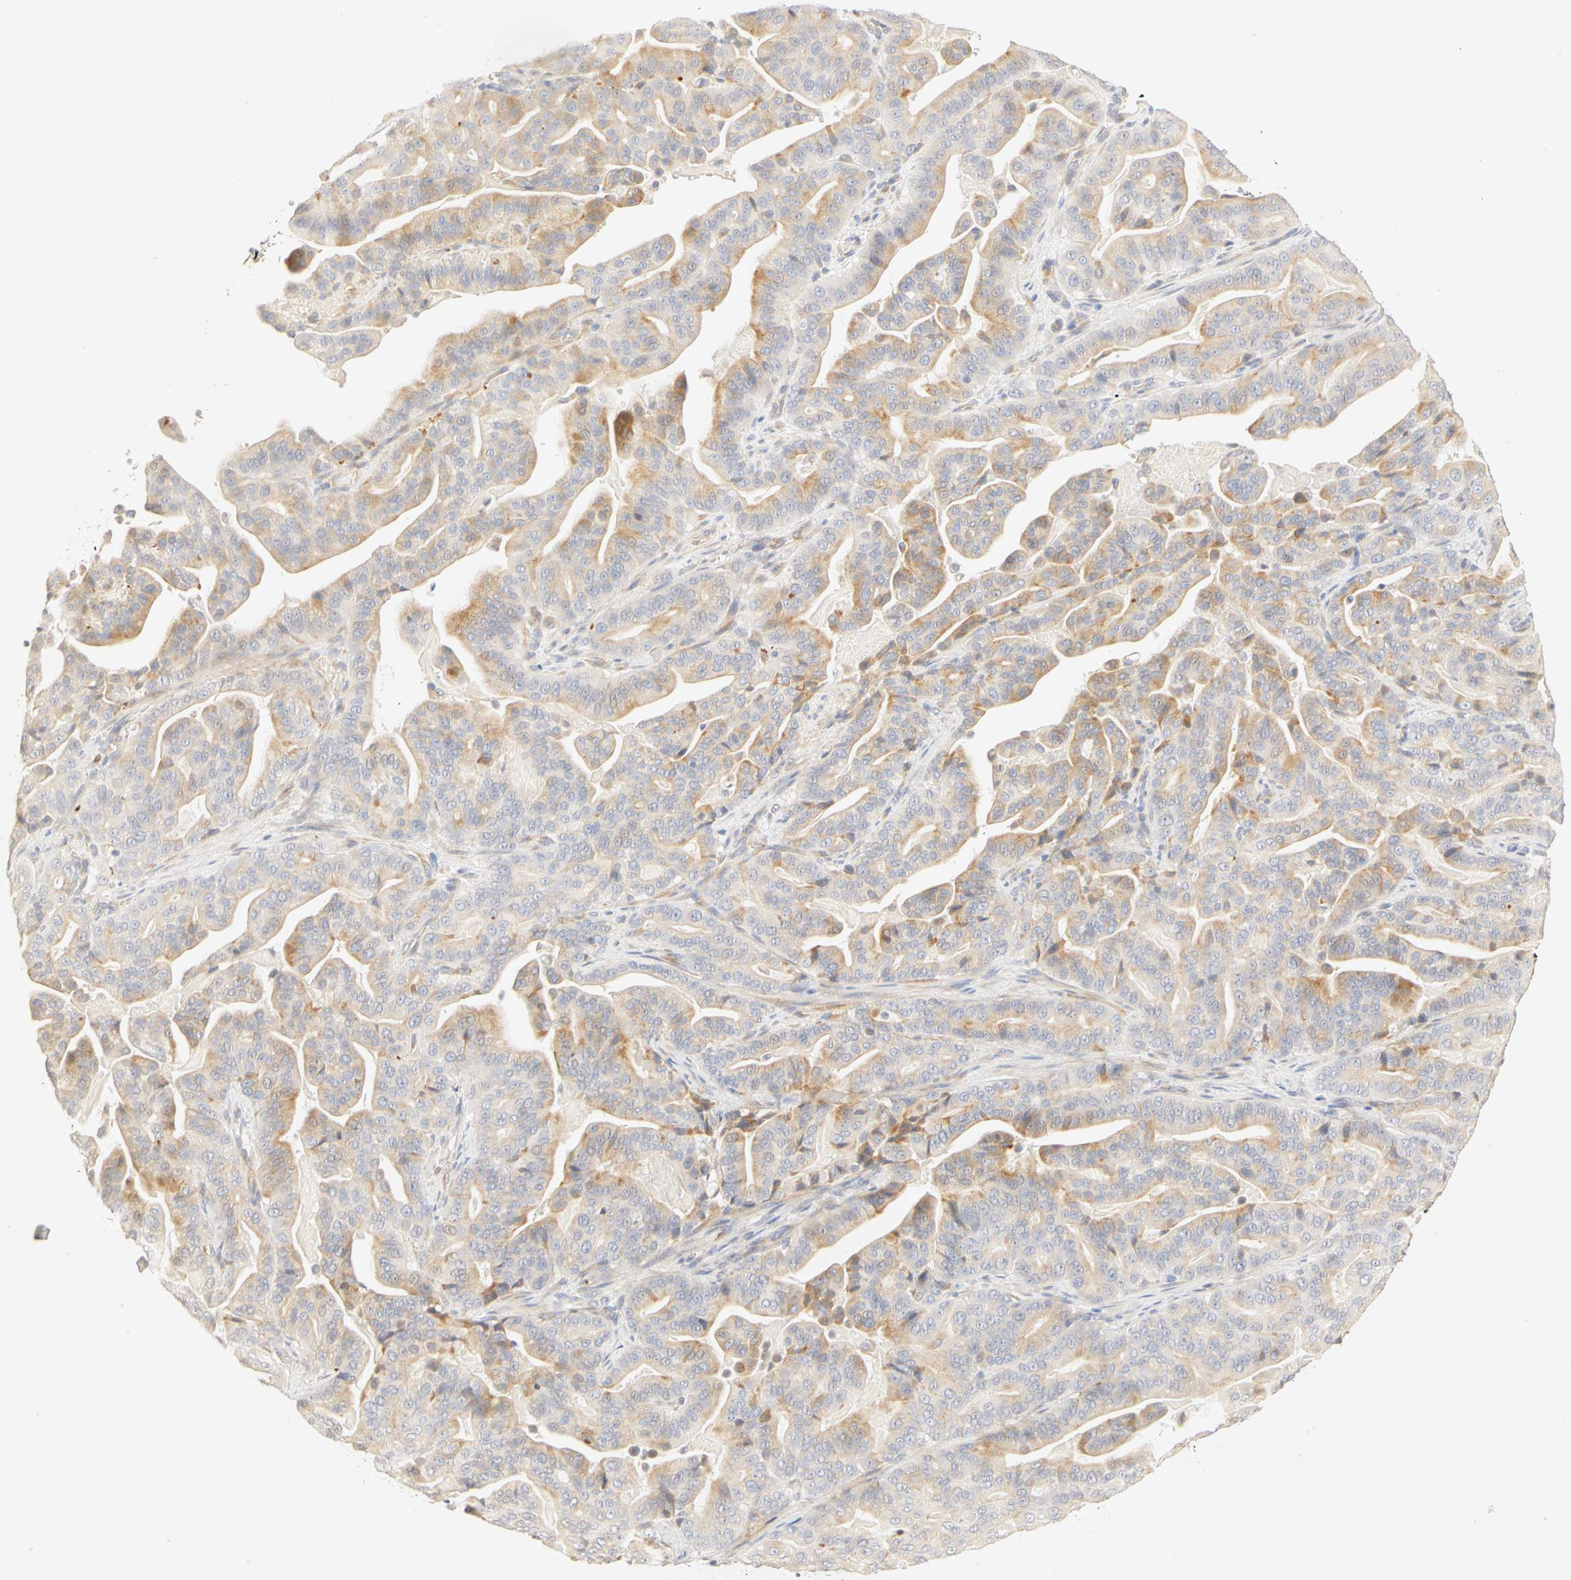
{"staining": {"intensity": "moderate", "quantity": ">75%", "location": "cytoplasmic/membranous"}, "tissue": "pancreatic cancer", "cell_type": "Tumor cells", "image_type": "cancer", "snomed": [{"axis": "morphology", "description": "Adenocarcinoma, NOS"}, {"axis": "topography", "description": "Pancreas"}], "caption": "Brown immunohistochemical staining in pancreatic cancer (adenocarcinoma) exhibits moderate cytoplasmic/membranous positivity in about >75% of tumor cells.", "gene": "GNRH2", "patient": {"sex": "male", "age": 63}}